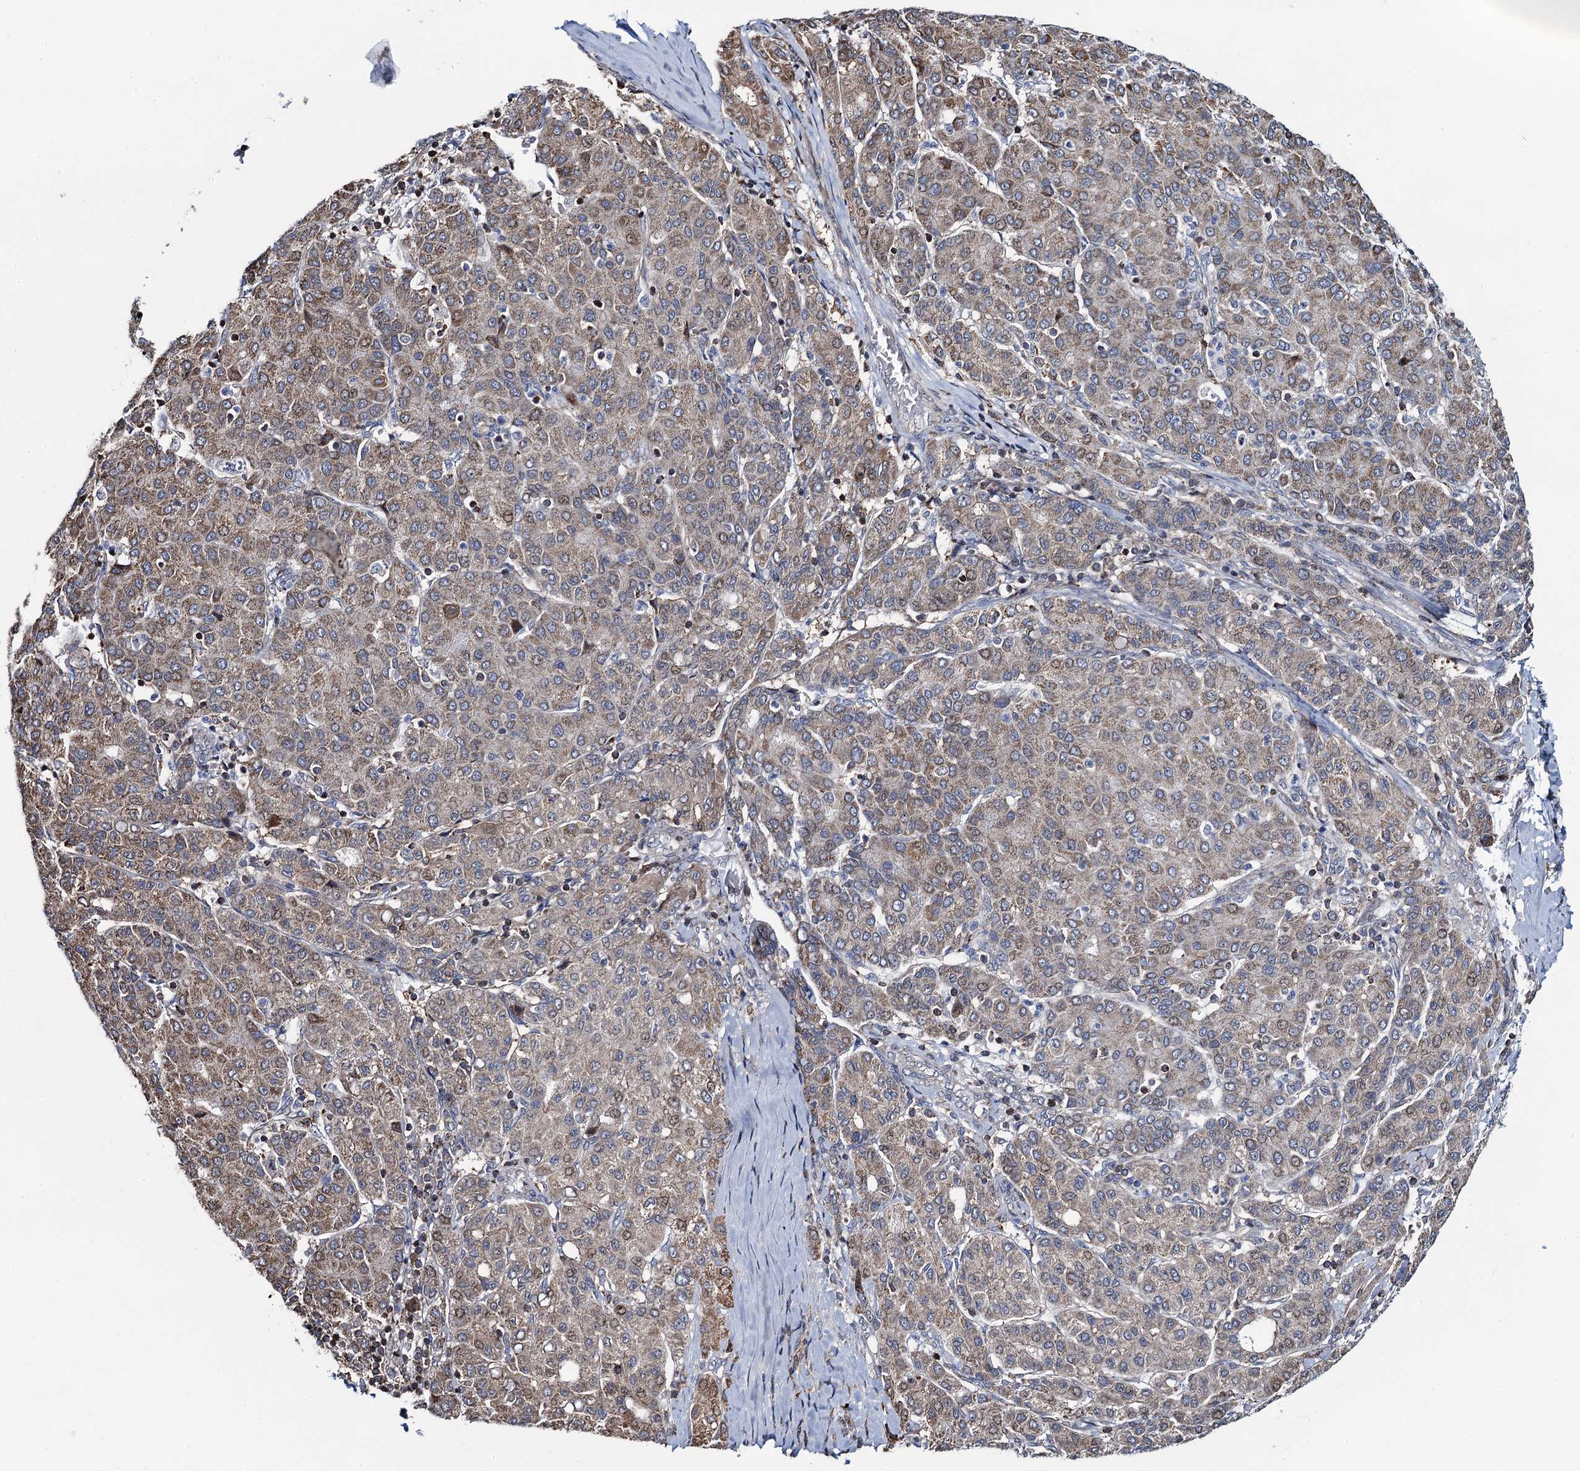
{"staining": {"intensity": "weak", "quantity": ">75%", "location": "cytoplasmic/membranous"}, "tissue": "liver cancer", "cell_type": "Tumor cells", "image_type": "cancer", "snomed": [{"axis": "morphology", "description": "Carcinoma, Hepatocellular, NOS"}, {"axis": "topography", "description": "Liver"}], "caption": "This is an image of IHC staining of liver cancer (hepatocellular carcinoma), which shows weak positivity in the cytoplasmic/membranous of tumor cells.", "gene": "CCDC102A", "patient": {"sex": "male", "age": 65}}